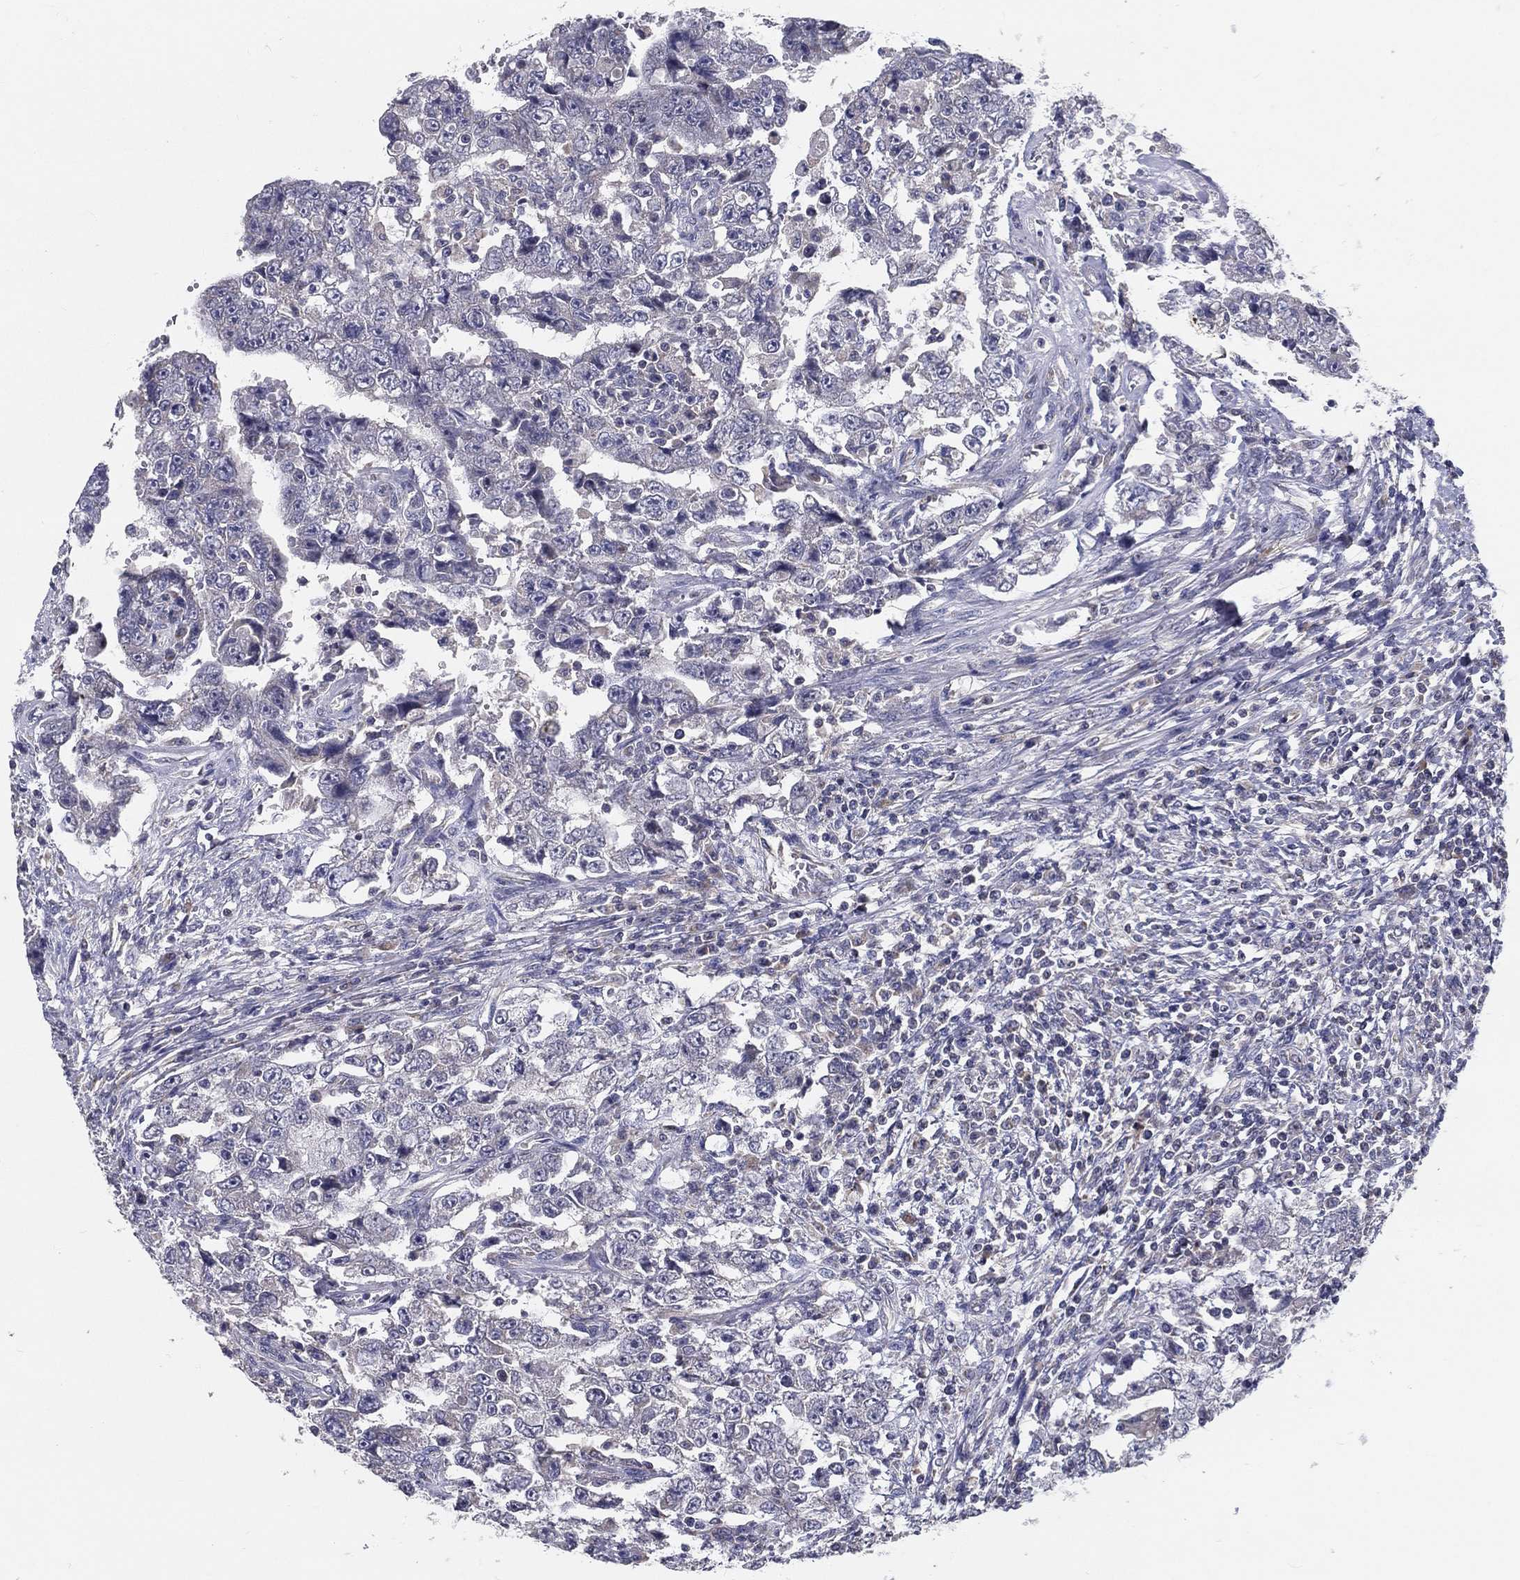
{"staining": {"intensity": "negative", "quantity": "none", "location": "none"}, "tissue": "testis cancer", "cell_type": "Tumor cells", "image_type": "cancer", "snomed": [{"axis": "morphology", "description": "Carcinoma, Embryonal, NOS"}, {"axis": "topography", "description": "Testis"}], "caption": "Immunohistochemistry (IHC) of human testis cancer reveals no expression in tumor cells.", "gene": "PCSK1", "patient": {"sex": "male", "age": 26}}